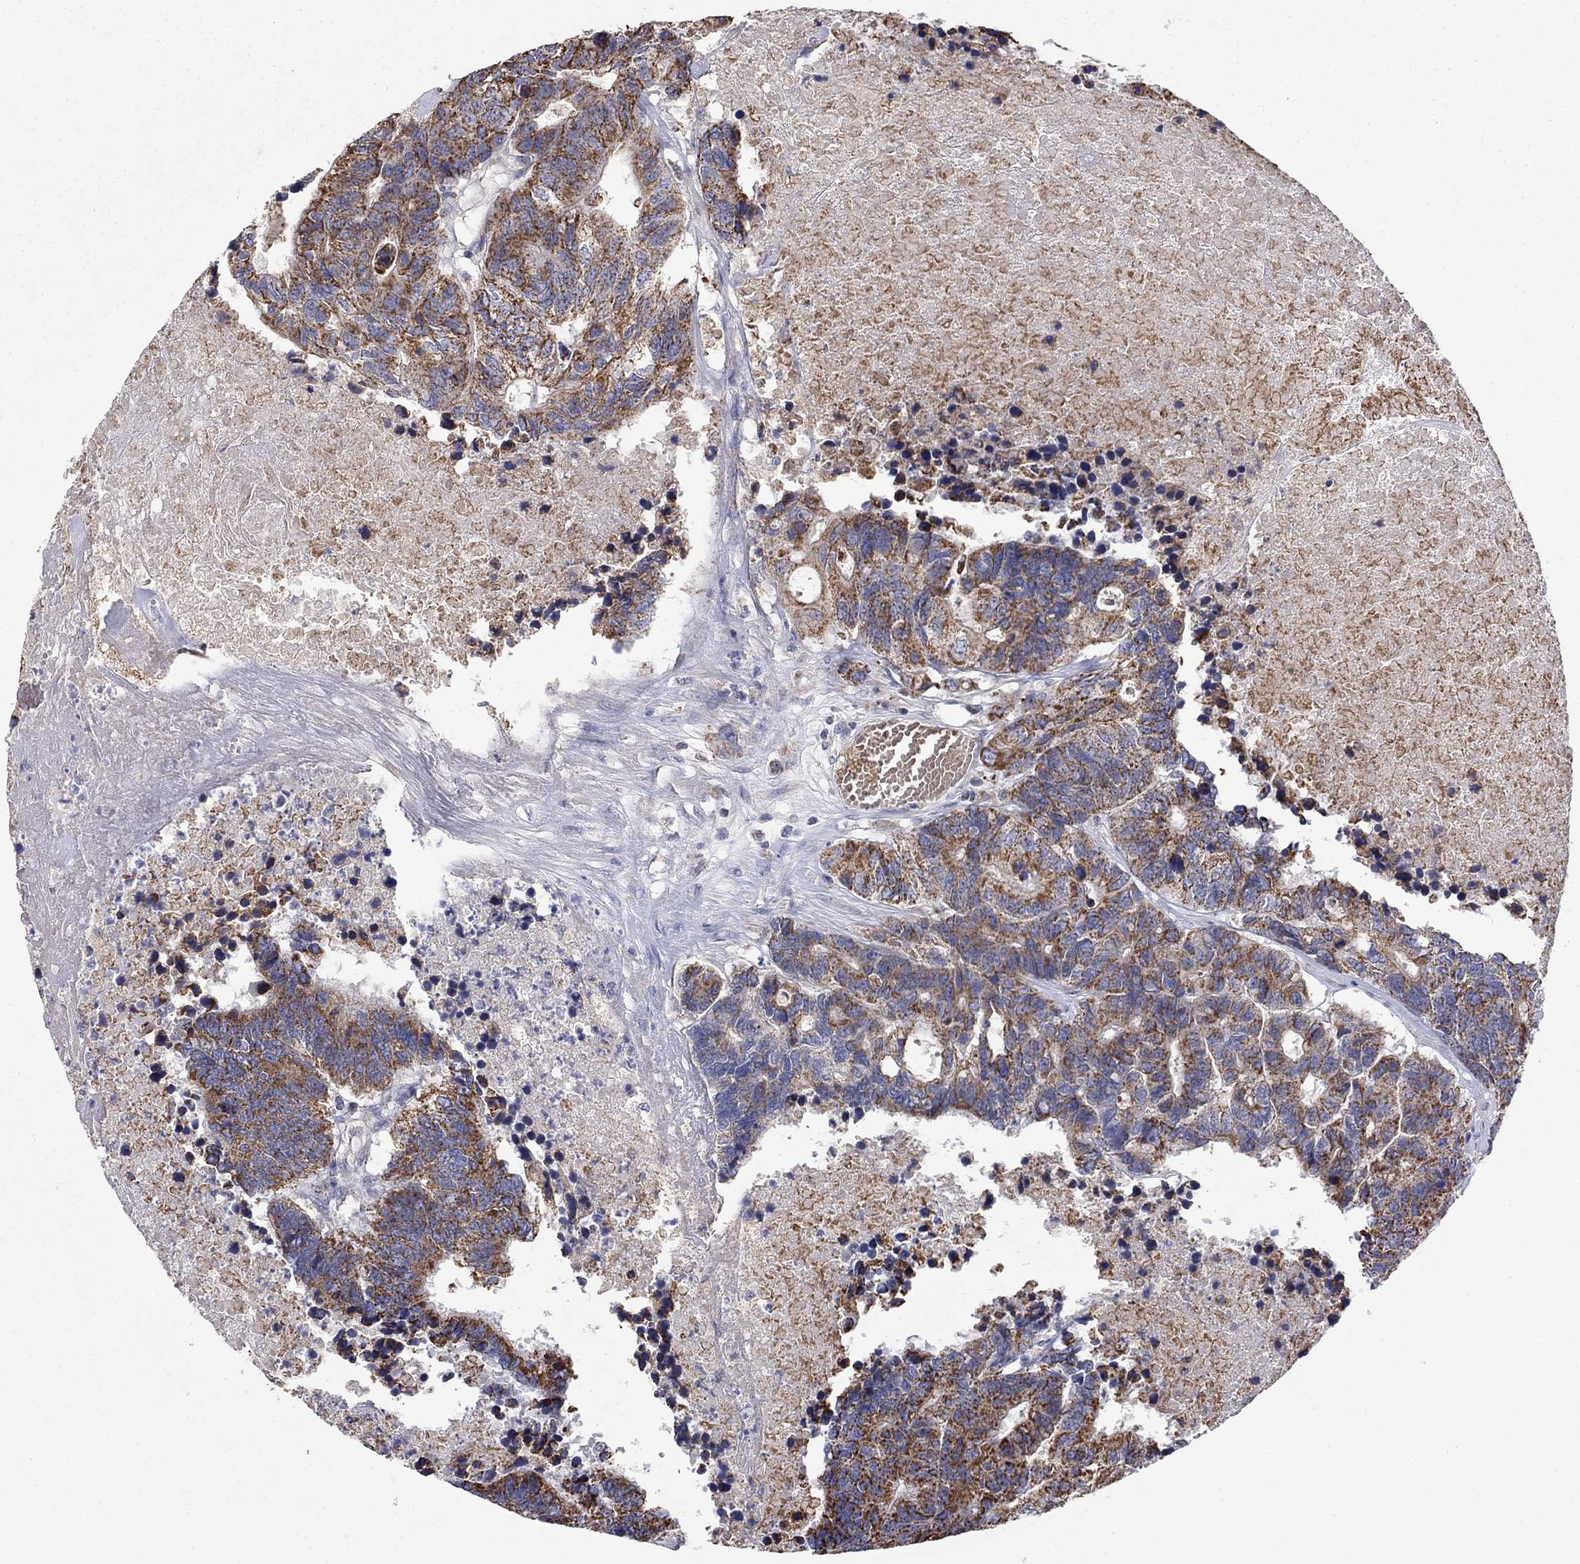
{"staining": {"intensity": "strong", "quantity": "25%-75%", "location": "cytoplasmic/membranous"}, "tissue": "colorectal cancer", "cell_type": "Tumor cells", "image_type": "cancer", "snomed": [{"axis": "morphology", "description": "Adenocarcinoma, NOS"}, {"axis": "topography", "description": "Colon"}], "caption": "Immunohistochemical staining of adenocarcinoma (colorectal) reveals high levels of strong cytoplasmic/membranous positivity in approximately 25%-75% of tumor cells.", "gene": "HPS5", "patient": {"sex": "female", "age": 48}}